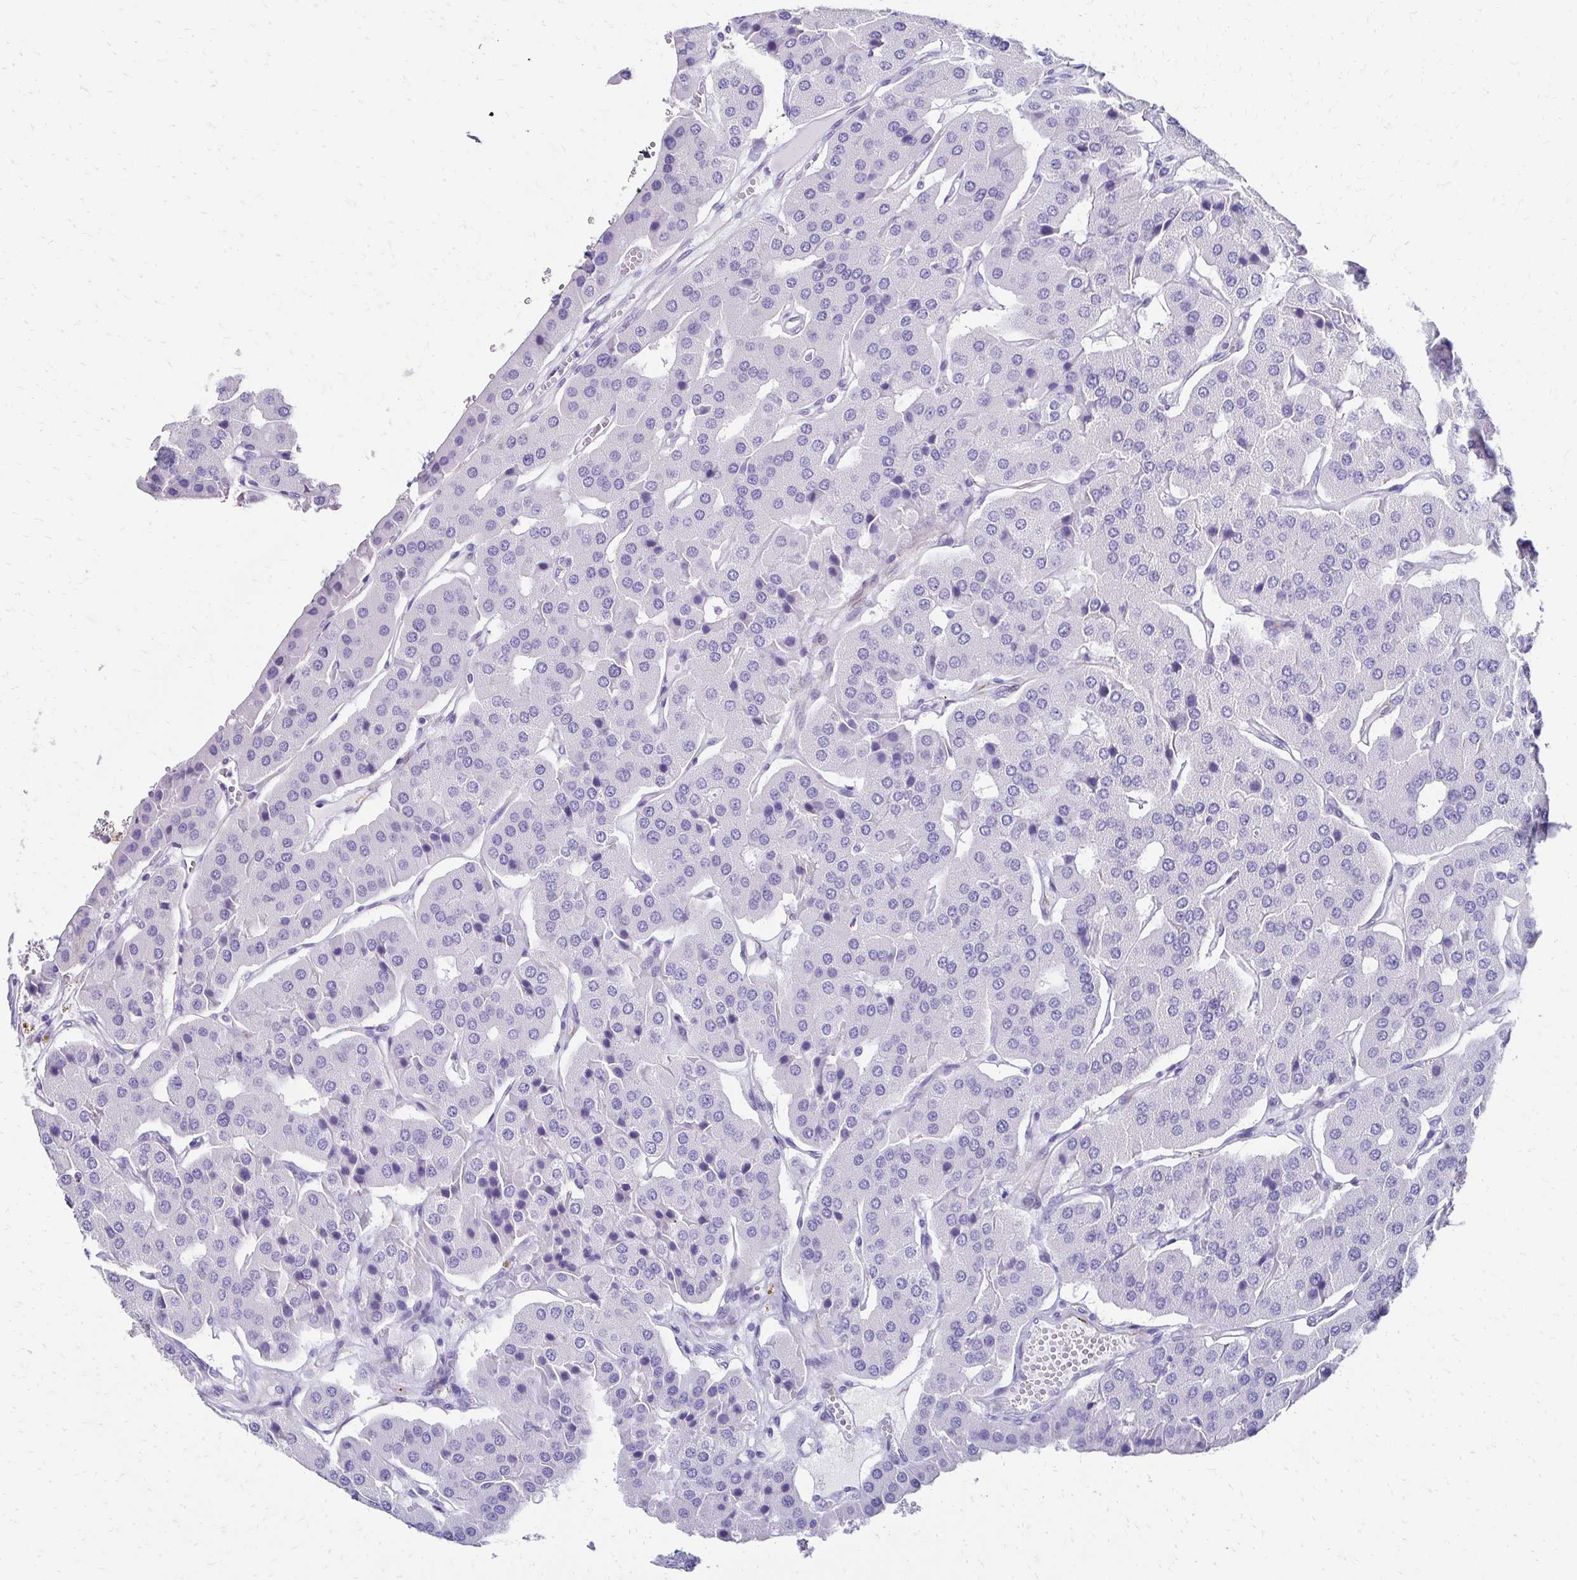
{"staining": {"intensity": "negative", "quantity": "none", "location": "none"}, "tissue": "parathyroid gland", "cell_type": "Glandular cells", "image_type": "normal", "snomed": [{"axis": "morphology", "description": "Normal tissue, NOS"}, {"axis": "morphology", "description": "Adenoma, NOS"}, {"axis": "topography", "description": "Parathyroid gland"}], "caption": "The immunohistochemistry photomicrograph has no significant staining in glandular cells of parathyroid gland. (DAB (3,3'-diaminobenzidine) immunohistochemistry, high magnification).", "gene": "TMEM54", "patient": {"sex": "female", "age": 86}}